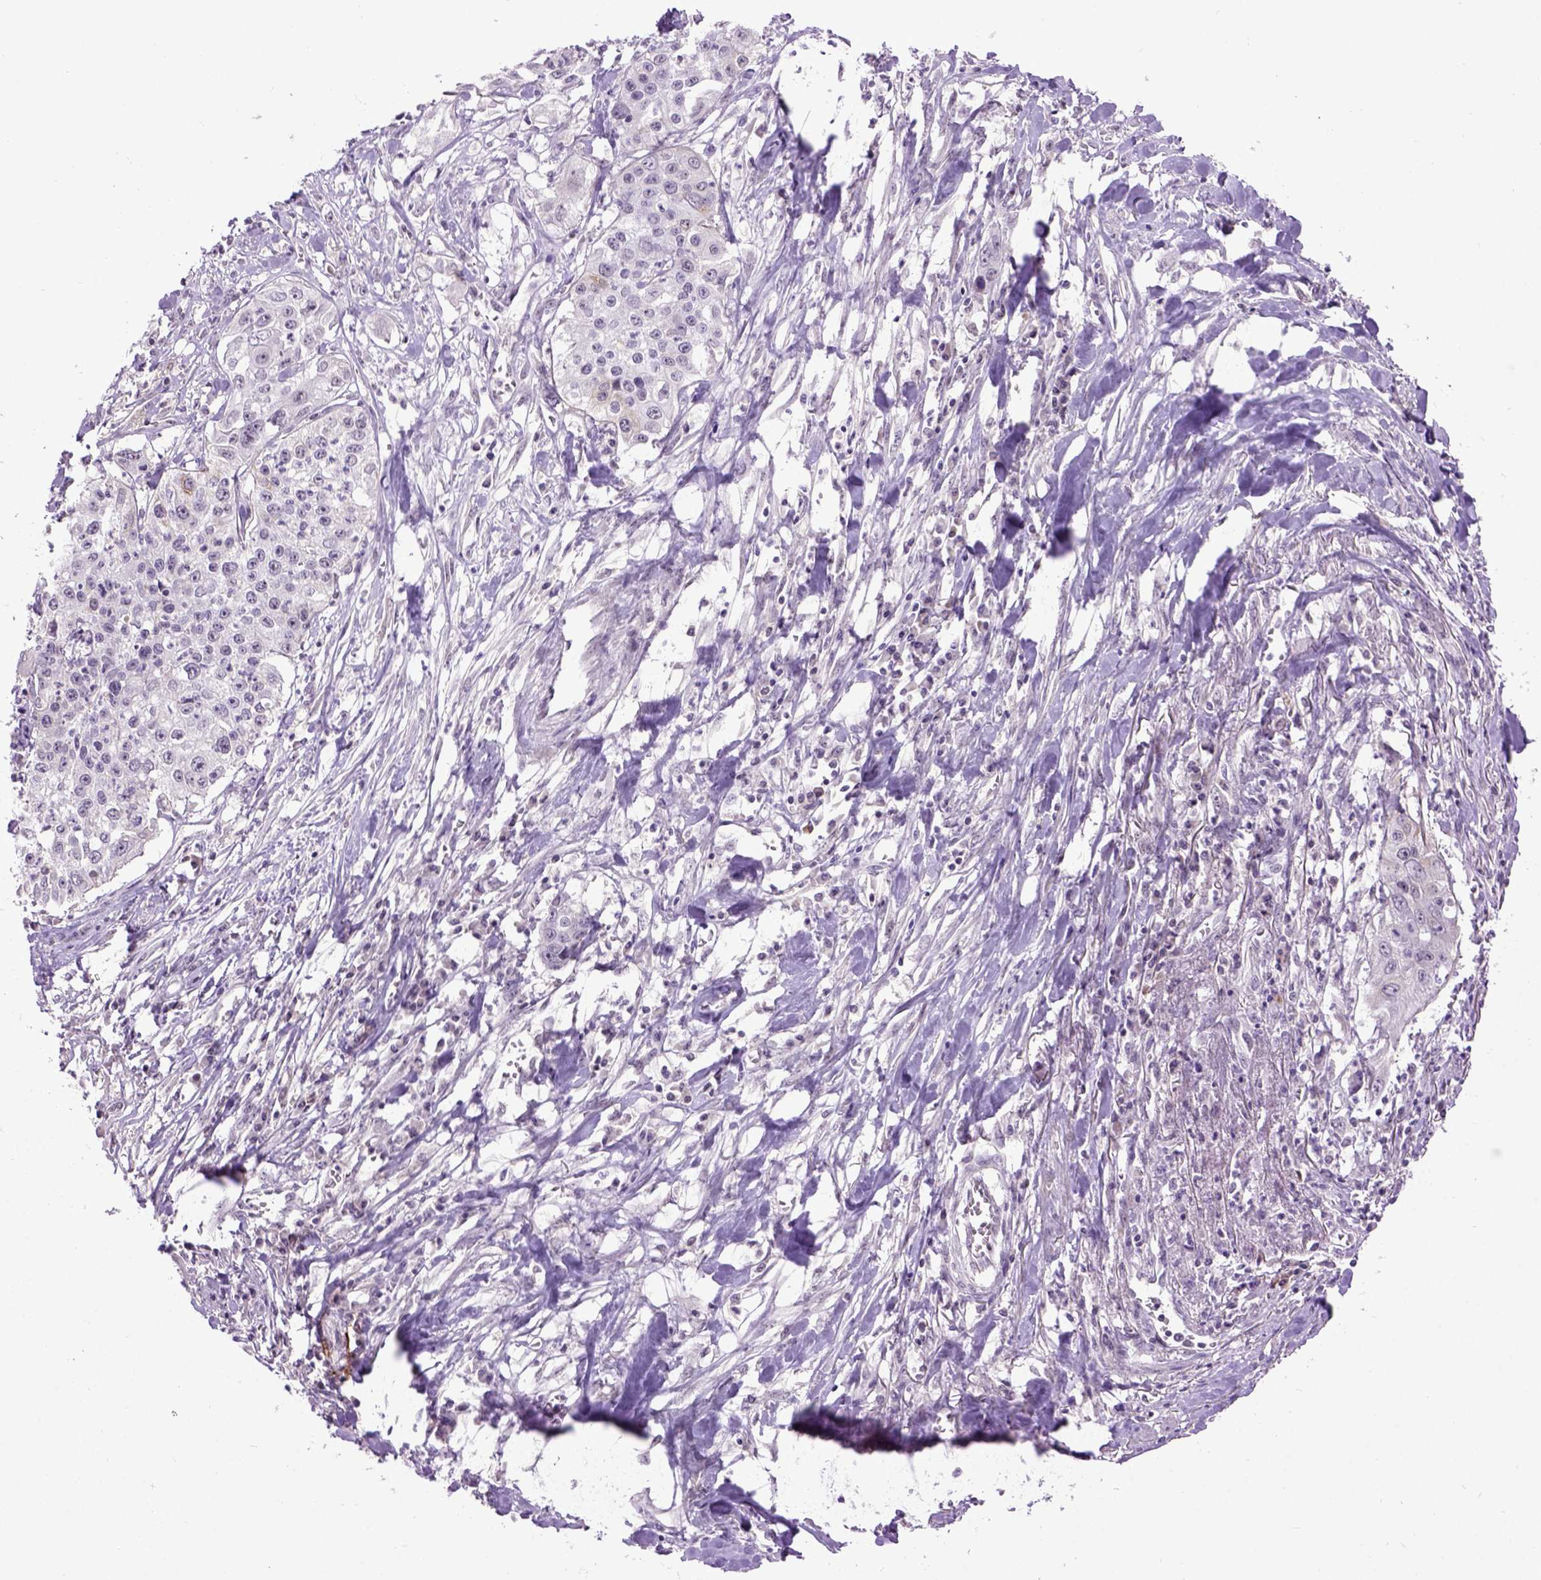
{"staining": {"intensity": "negative", "quantity": "none", "location": "none"}, "tissue": "lung cancer", "cell_type": "Tumor cells", "image_type": "cancer", "snomed": [{"axis": "morphology", "description": "Squamous cell carcinoma, NOS"}, {"axis": "morphology", "description": "Squamous cell carcinoma, metastatic, NOS"}, {"axis": "topography", "description": "Lung"}, {"axis": "topography", "description": "Pleura, NOS"}], "caption": "Lung cancer stained for a protein using IHC displays no staining tumor cells.", "gene": "EMILIN3", "patient": {"sex": "male", "age": 72}}